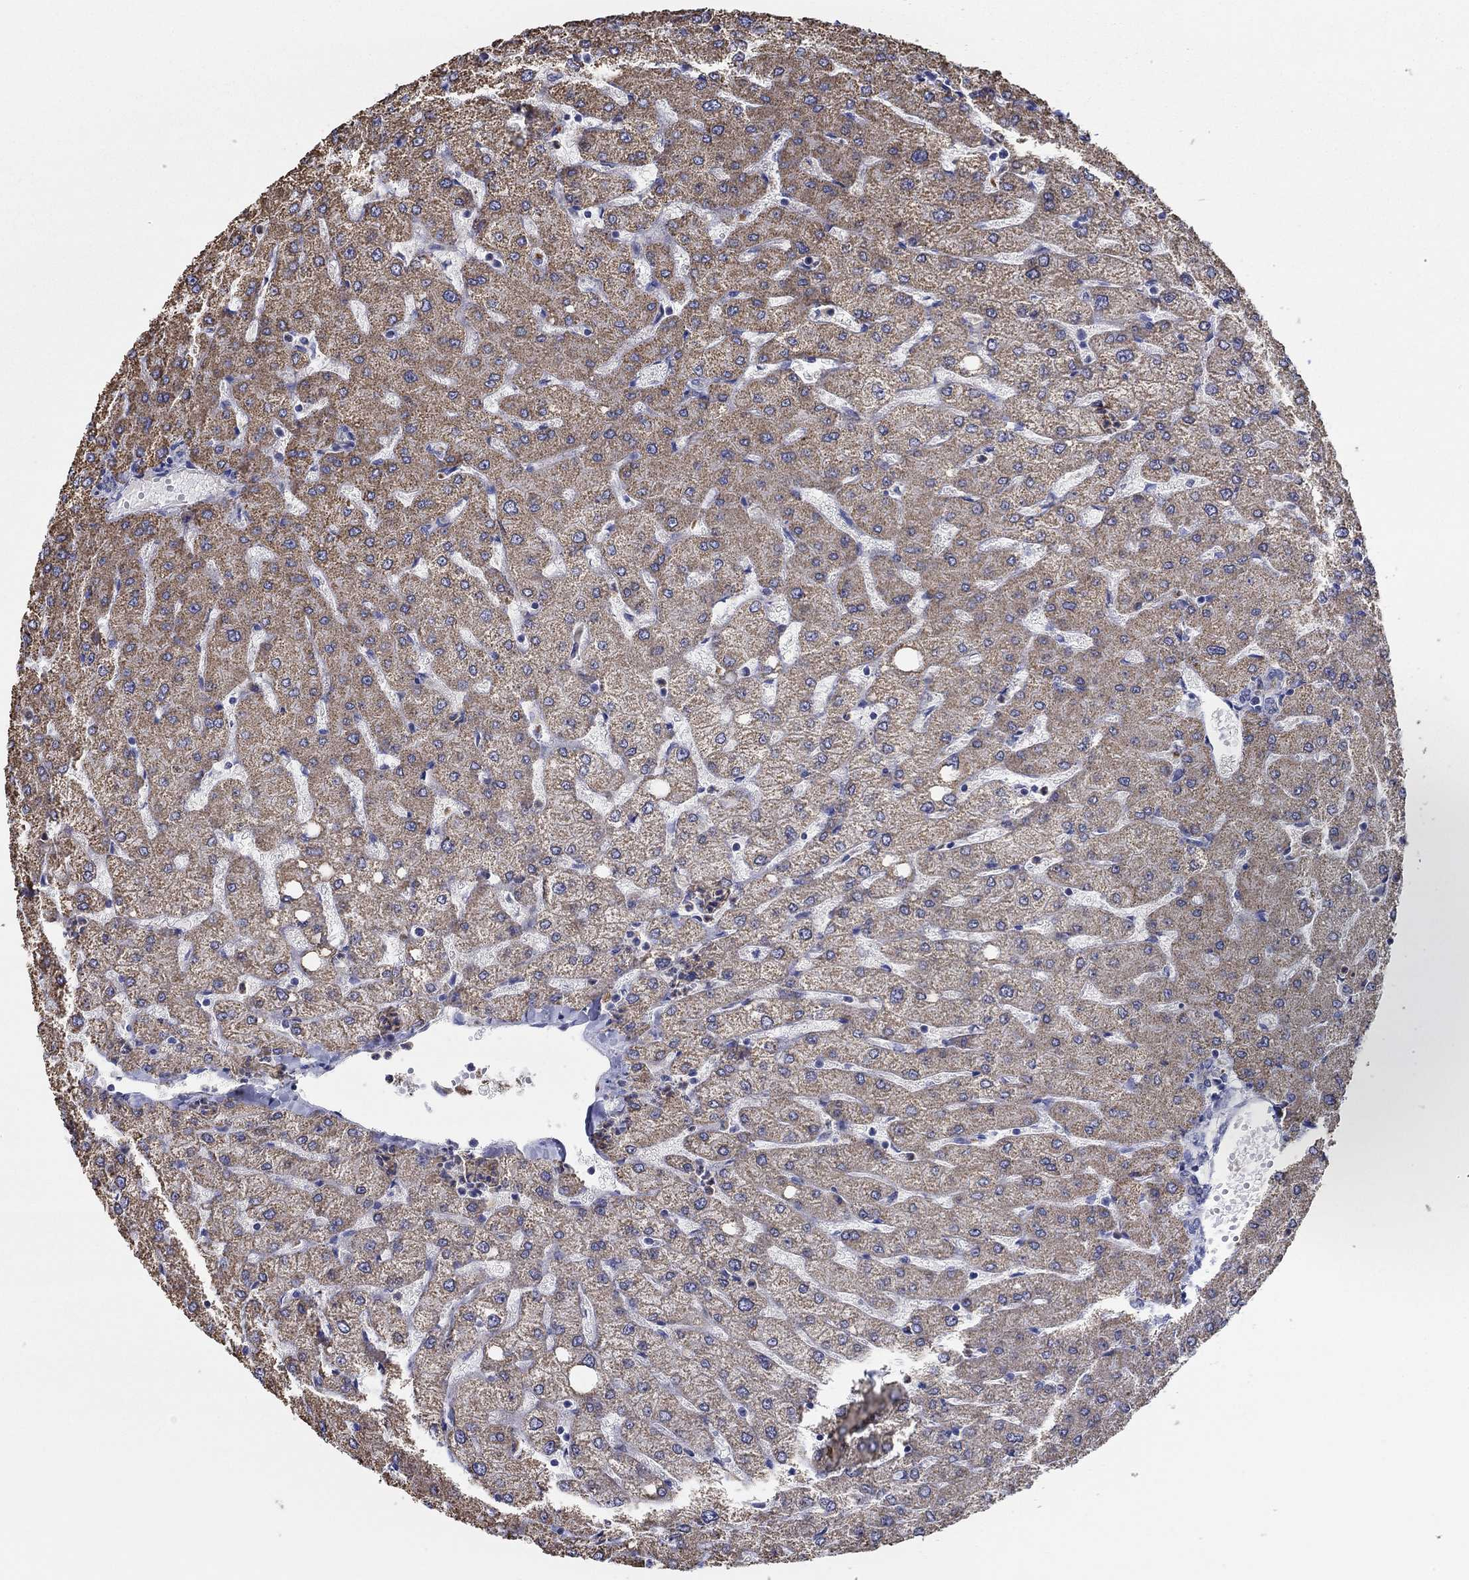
{"staining": {"intensity": "negative", "quantity": "none", "location": "none"}, "tissue": "liver", "cell_type": "Cholangiocytes", "image_type": "normal", "snomed": [{"axis": "morphology", "description": "Normal tissue, NOS"}, {"axis": "topography", "description": "Liver"}], "caption": "A high-resolution photomicrograph shows immunohistochemistry staining of normal liver, which exhibits no significant positivity in cholangiocytes.", "gene": "CFAP61", "patient": {"sex": "female", "age": 54}}